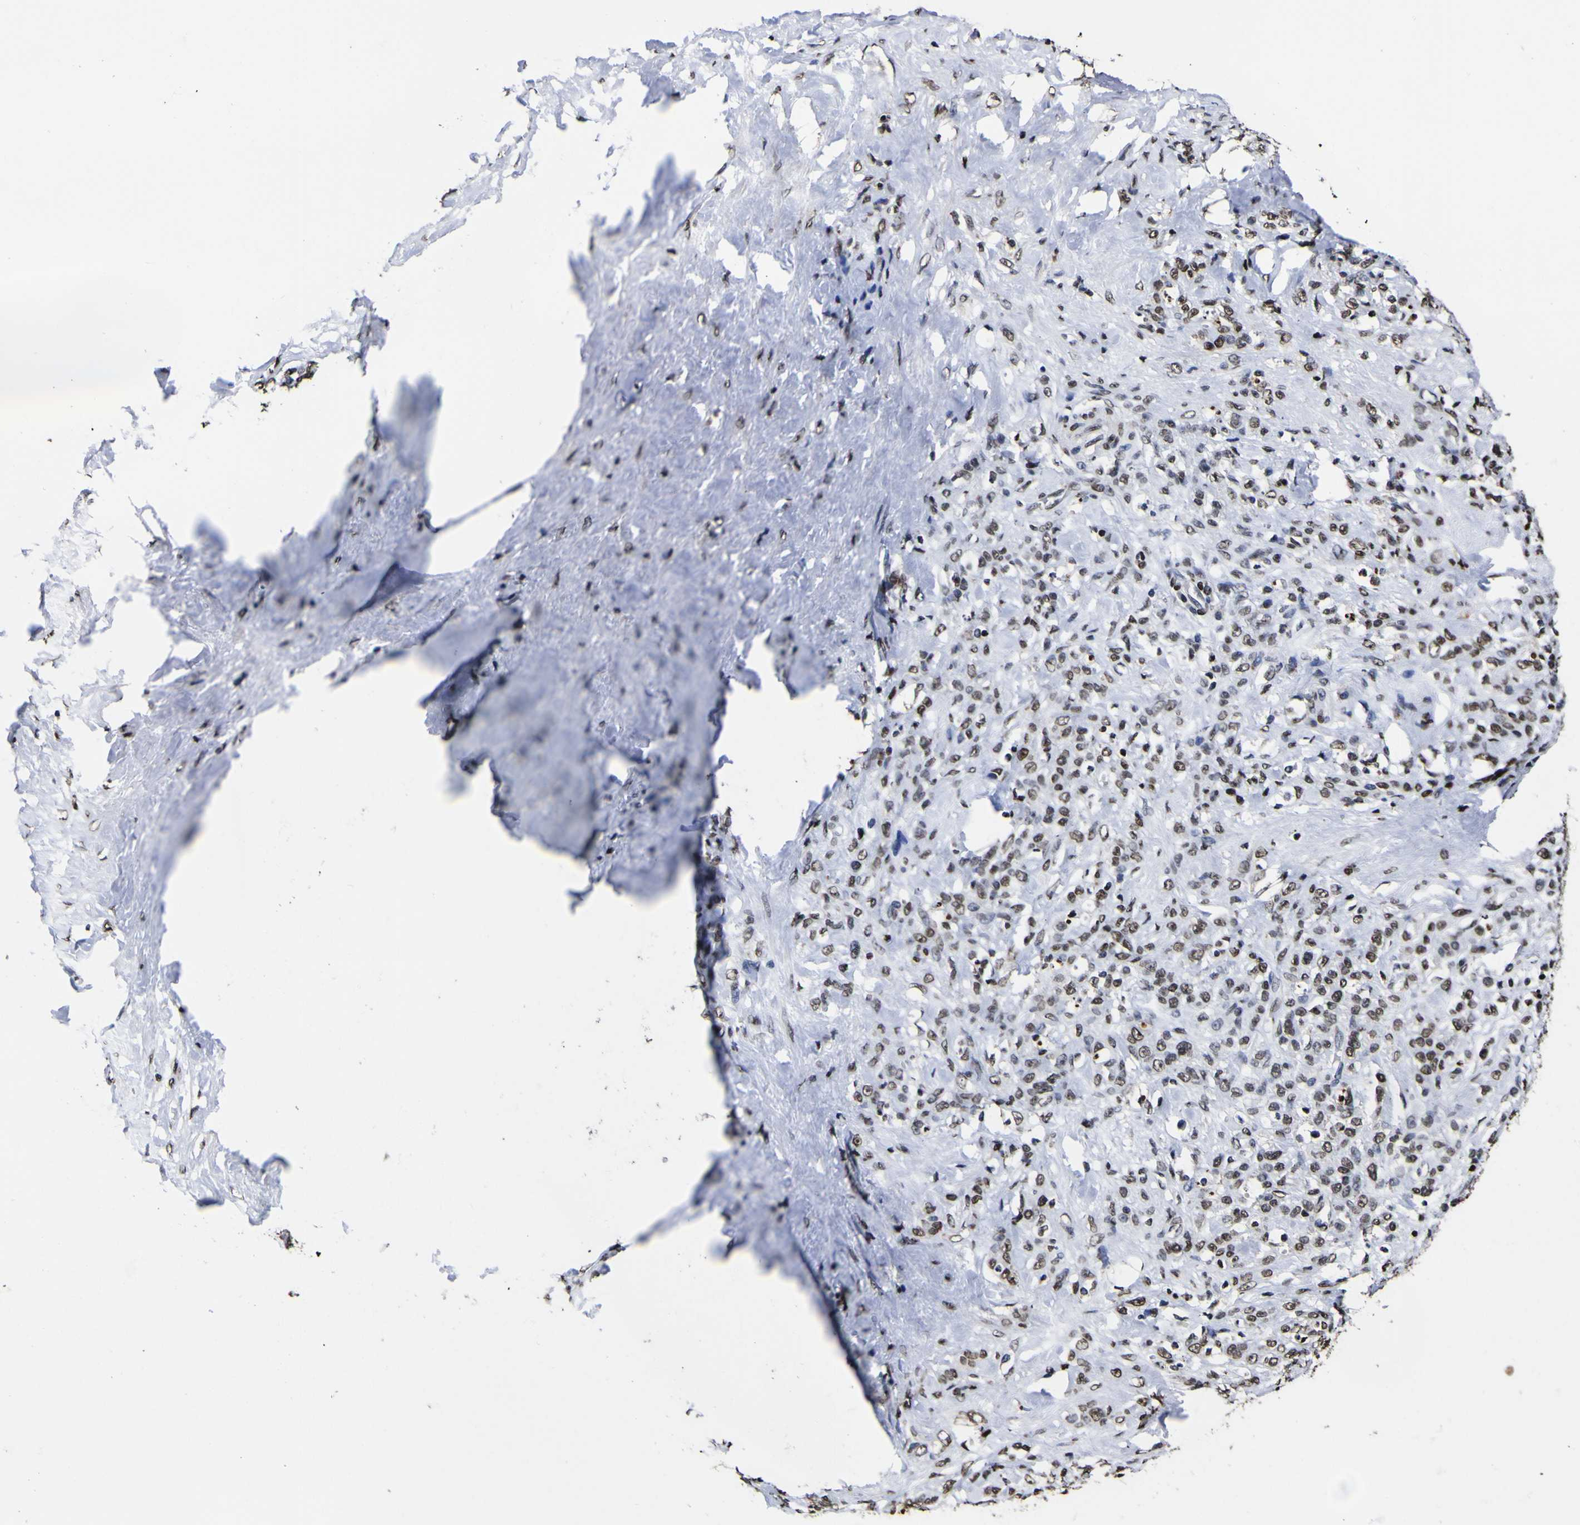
{"staining": {"intensity": "moderate", "quantity": "25%-75%", "location": "nuclear"}, "tissue": "stomach cancer", "cell_type": "Tumor cells", "image_type": "cancer", "snomed": [{"axis": "morphology", "description": "Adenocarcinoma, NOS"}, {"axis": "topography", "description": "Stomach"}], "caption": "The histopathology image reveals staining of stomach adenocarcinoma, revealing moderate nuclear protein staining (brown color) within tumor cells. (Brightfield microscopy of DAB IHC at high magnification).", "gene": "PIAS1", "patient": {"sex": "male", "age": 82}}